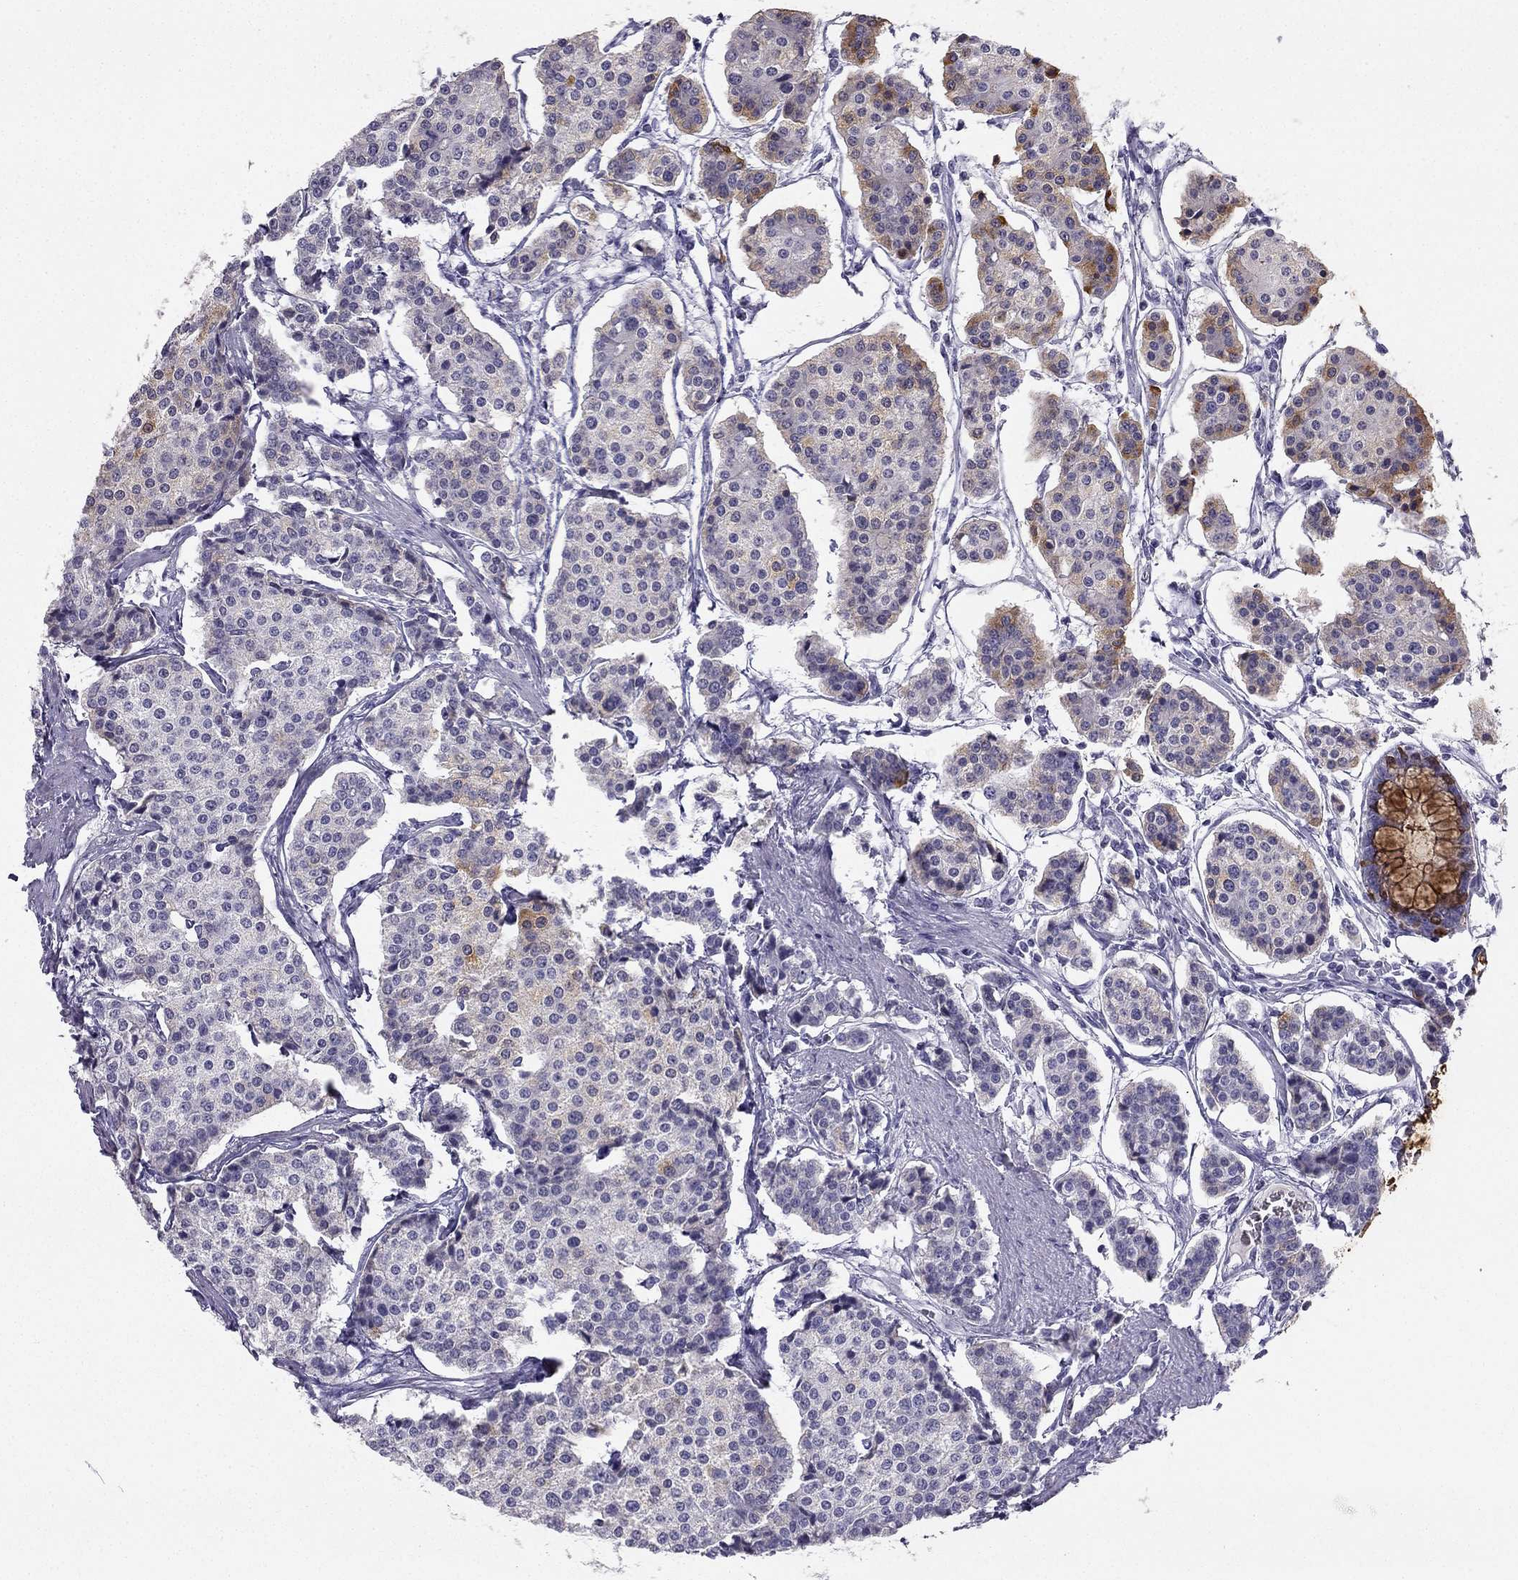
{"staining": {"intensity": "moderate", "quantity": "<25%", "location": "cytoplasmic/membranous"}, "tissue": "carcinoid", "cell_type": "Tumor cells", "image_type": "cancer", "snomed": [{"axis": "morphology", "description": "Carcinoid, malignant, NOS"}, {"axis": "topography", "description": "Small intestine"}], "caption": "Protein expression by immunohistochemistry (IHC) exhibits moderate cytoplasmic/membranous expression in about <25% of tumor cells in carcinoid.", "gene": "TFF3", "patient": {"sex": "female", "age": 65}}